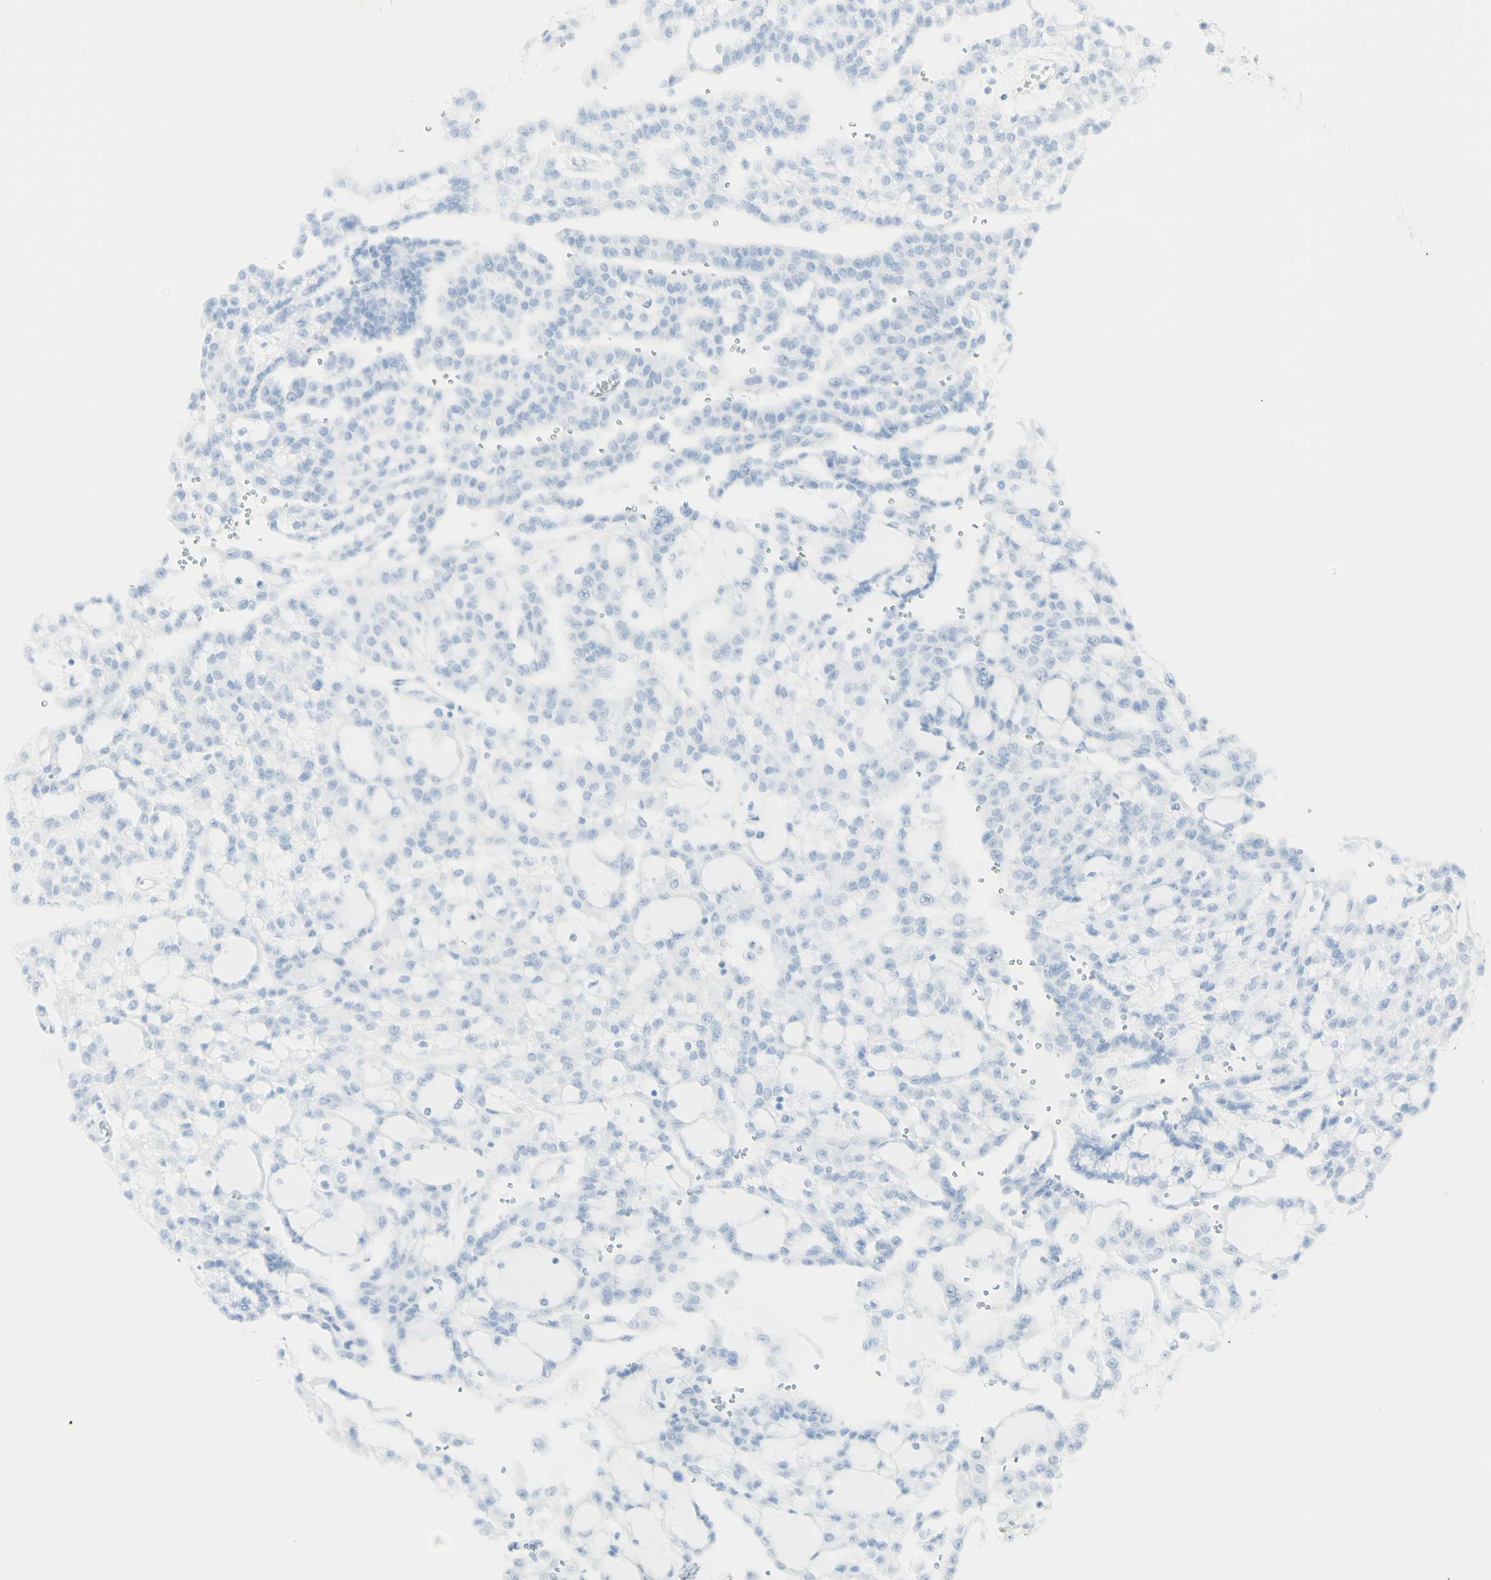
{"staining": {"intensity": "negative", "quantity": "none", "location": "none"}, "tissue": "renal cancer", "cell_type": "Tumor cells", "image_type": "cancer", "snomed": [{"axis": "morphology", "description": "Adenocarcinoma, NOS"}, {"axis": "topography", "description": "Kidney"}], "caption": "Protein analysis of renal adenocarcinoma shows no significant staining in tumor cells.", "gene": "MDK", "patient": {"sex": "male", "age": 63}}